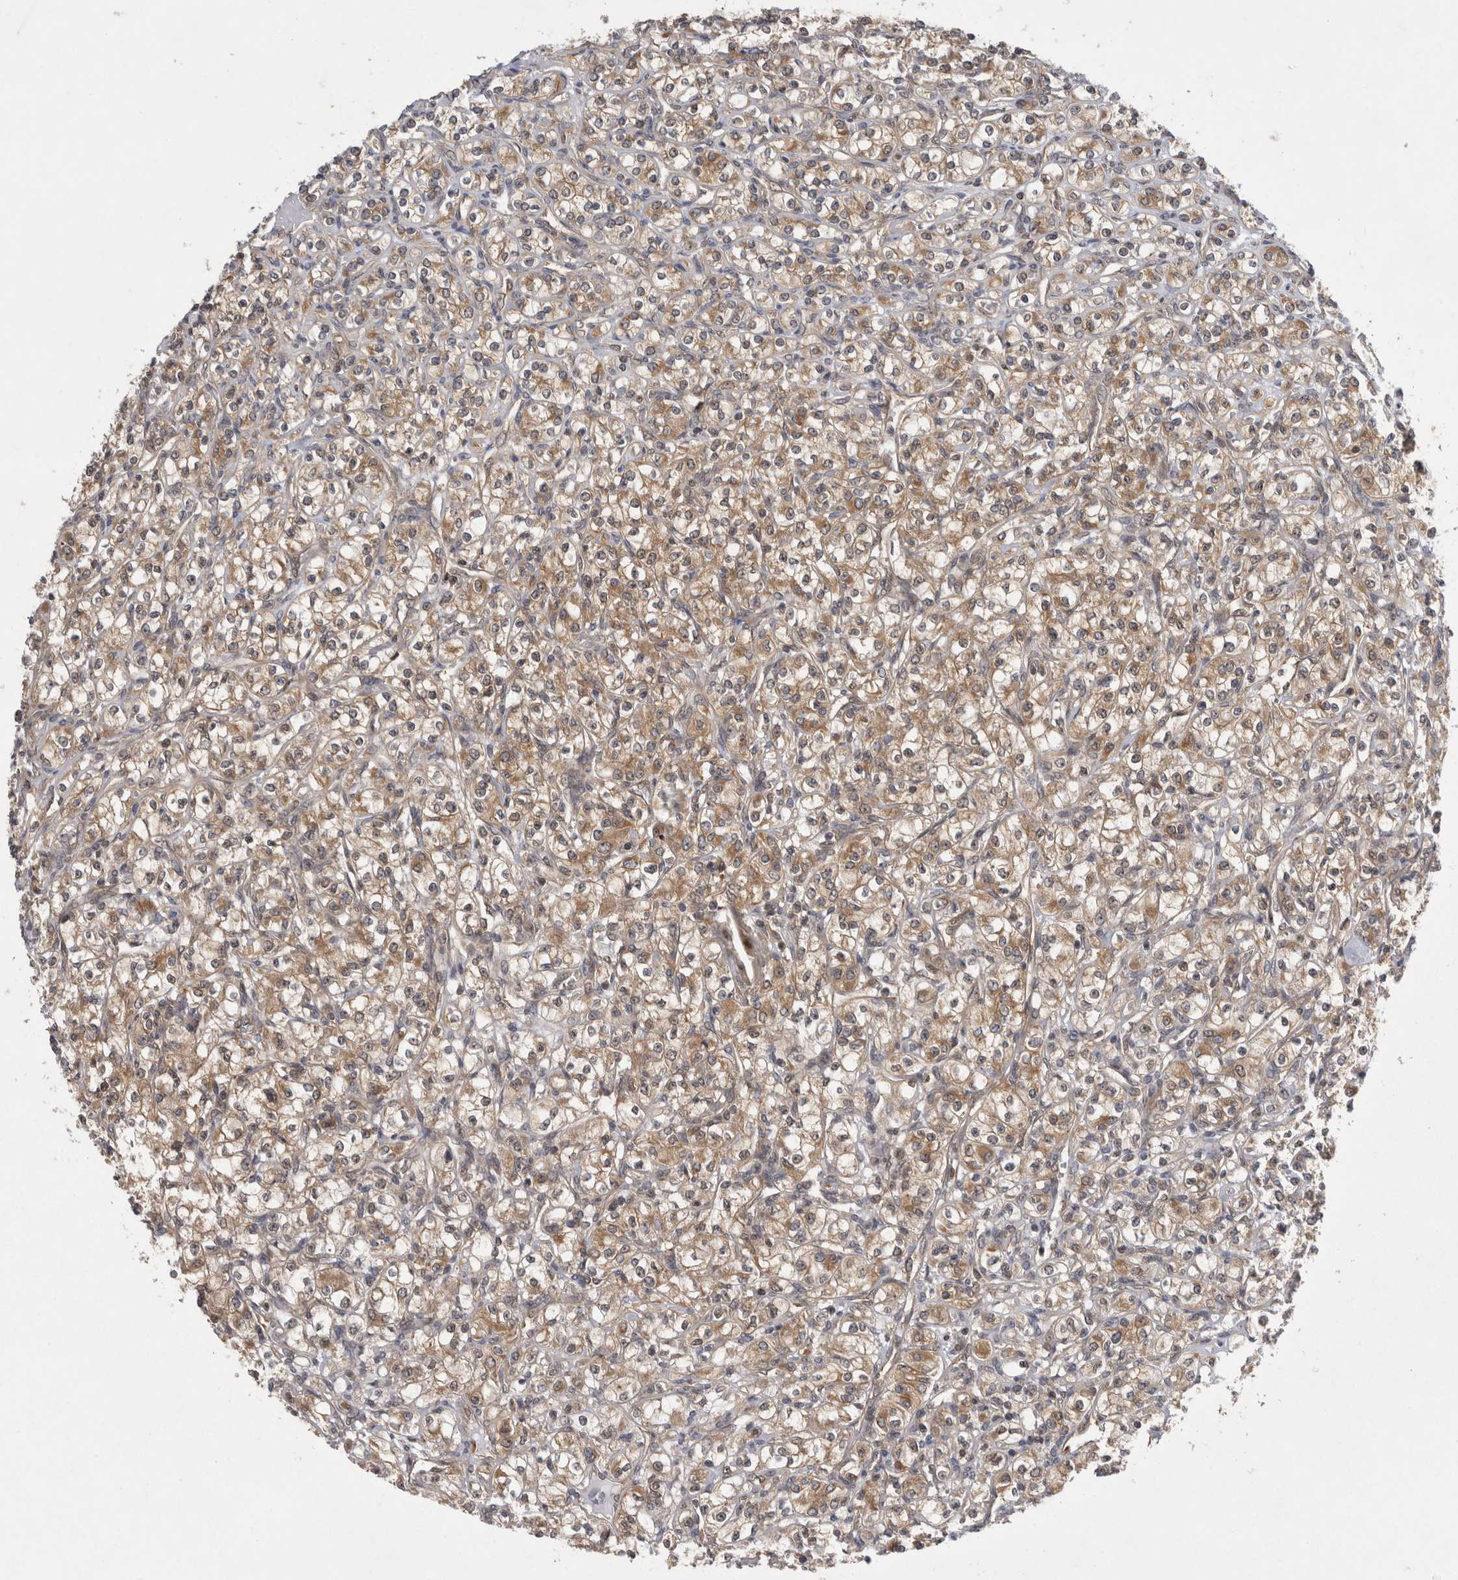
{"staining": {"intensity": "moderate", "quantity": ">75%", "location": "cytoplasmic/membranous"}, "tissue": "renal cancer", "cell_type": "Tumor cells", "image_type": "cancer", "snomed": [{"axis": "morphology", "description": "Adenocarcinoma, NOS"}, {"axis": "topography", "description": "Kidney"}], "caption": "DAB immunohistochemical staining of renal cancer shows moderate cytoplasmic/membranous protein positivity in about >75% of tumor cells. Using DAB (3,3'-diaminobenzidine) (brown) and hematoxylin (blue) stains, captured at high magnification using brightfield microscopy.", "gene": "PSMB2", "patient": {"sex": "male", "age": 77}}